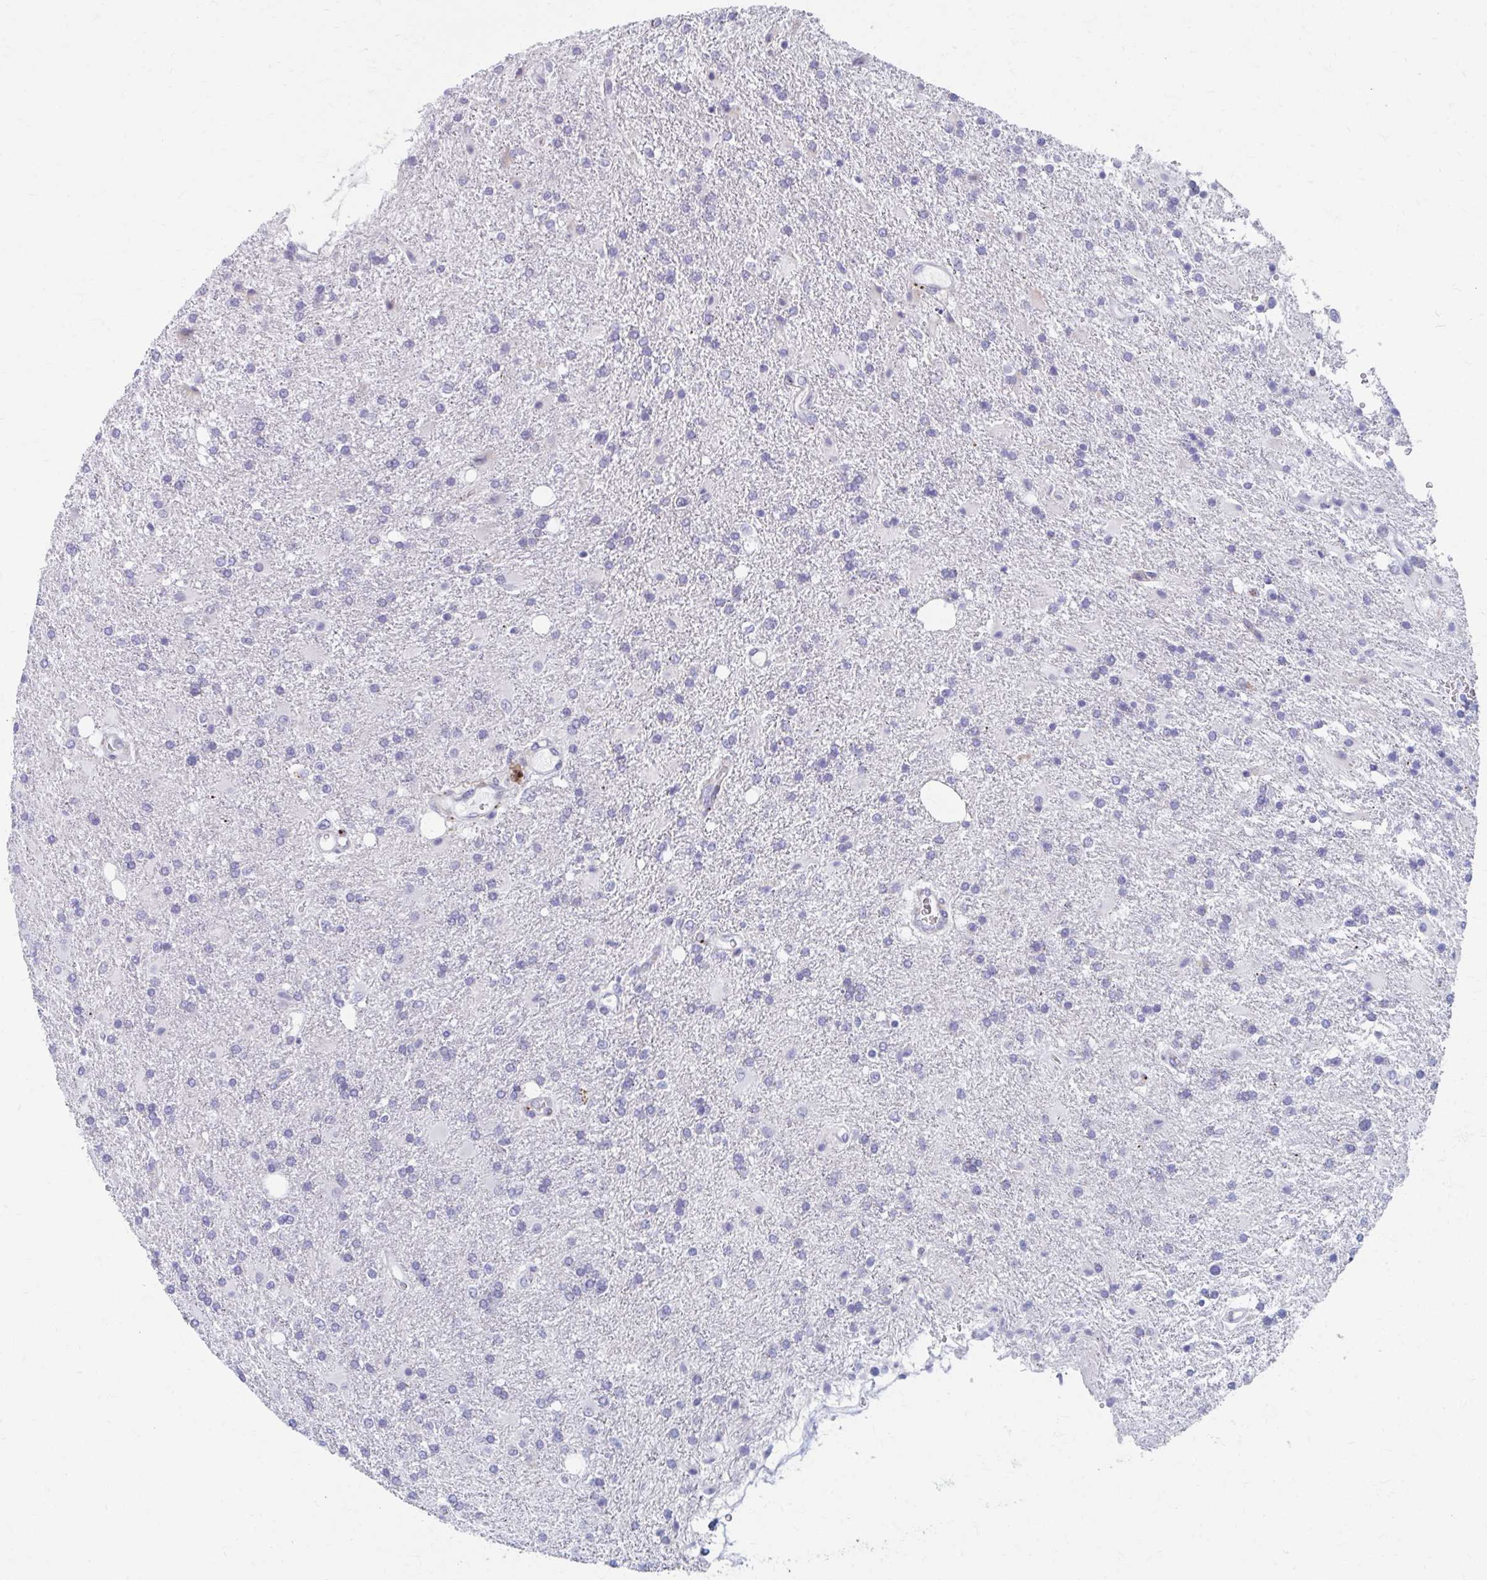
{"staining": {"intensity": "negative", "quantity": "none", "location": "none"}, "tissue": "glioma", "cell_type": "Tumor cells", "image_type": "cancer", "snomed": [{"axis": "morphology", "description": "Glioma, malignant, High grade"}, {"axis": "topography", "description": "Brain"}], "caption": "Tumor cells are negative for protein expression in human malignant glioma (high-grade).", "gene": "OLFM2", "patient": {"sex": "male", "age": 56}}